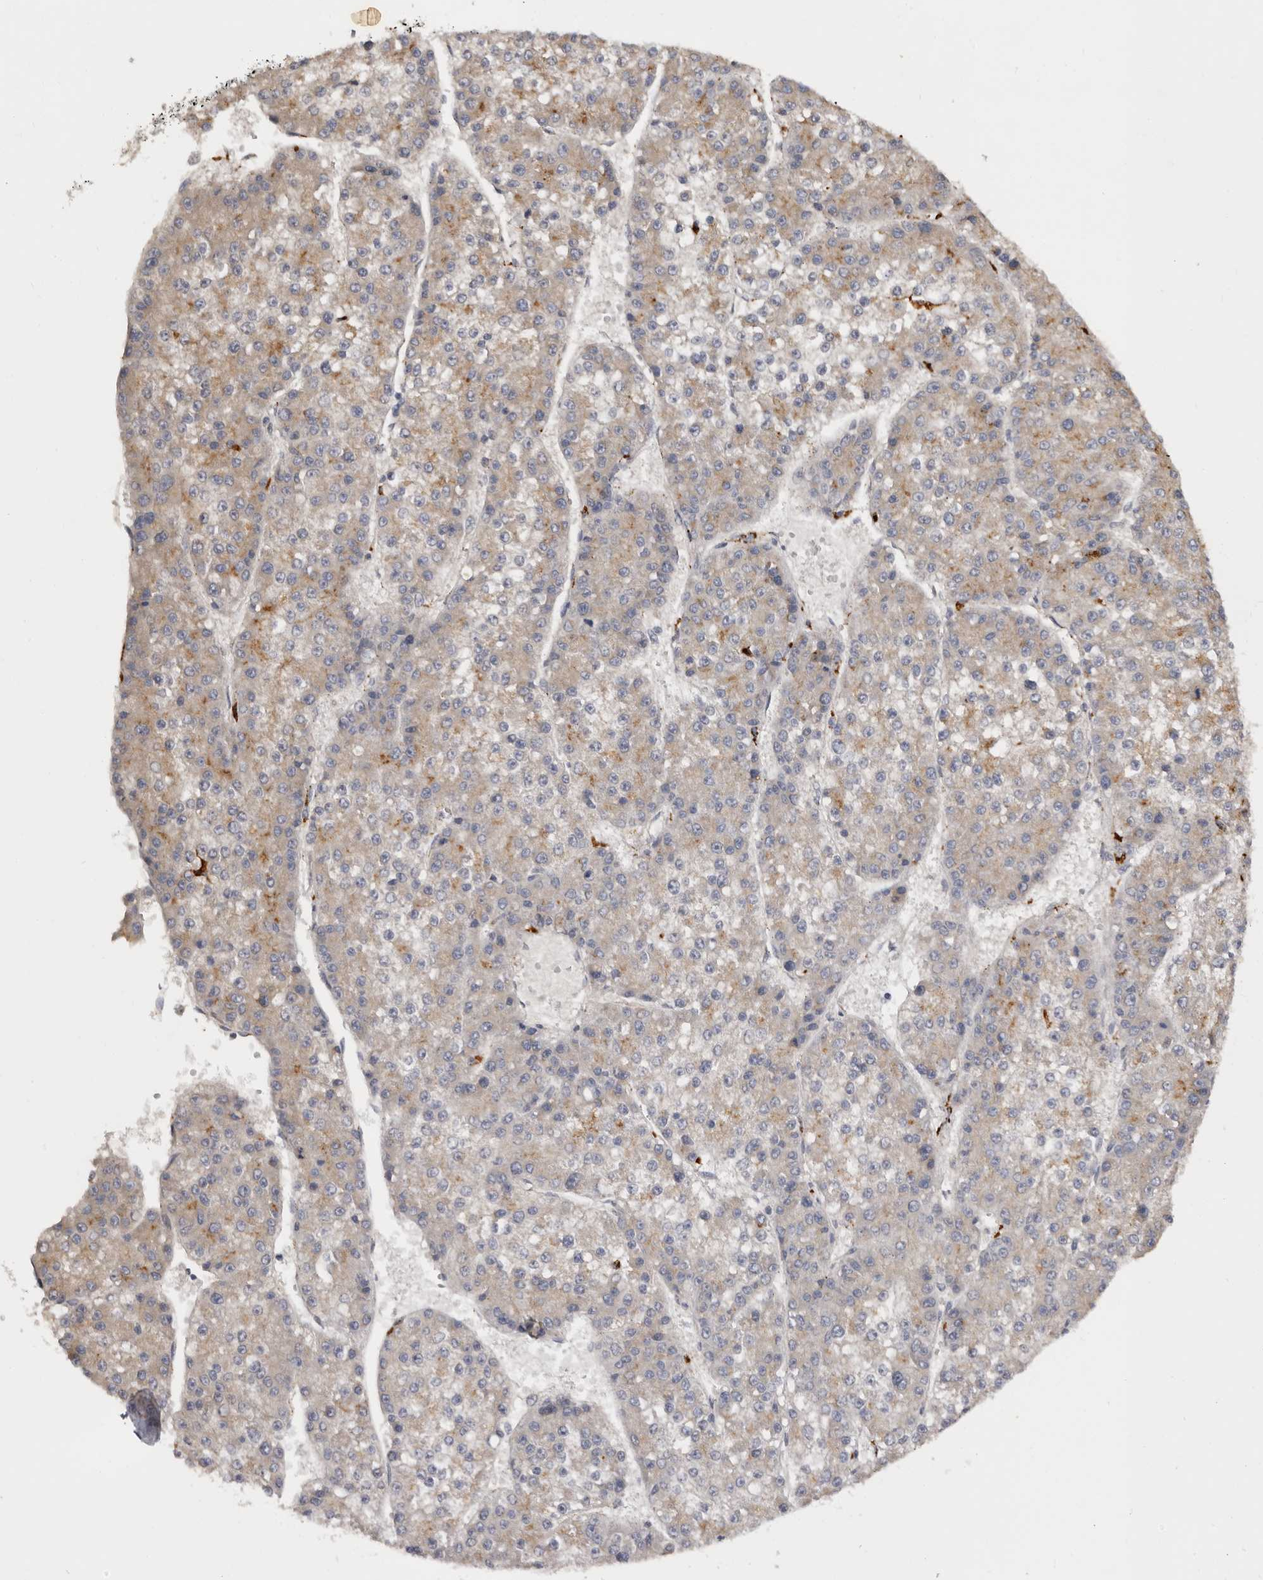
{"staining": {"intensity": "weak", "quantity": ">75%", "location": "cytoplasmic/membranous"}, "tissue": "liver cancer", "cell_type": "Tumor cells", "image_type": "cancer", "snomed": [{"axis": "morphology", "description": "Carcinoma, Hepatocellular, NOS"}, {"axis": "topography", "description": "Liver"}], "caption": "Liver hepatocellular carcinoma tissue reveals weak cytoplasmic/membranous staining in about >75% of tumor cells", "gene": "DAP", "patient": {"sex": "female", "age": 73}}